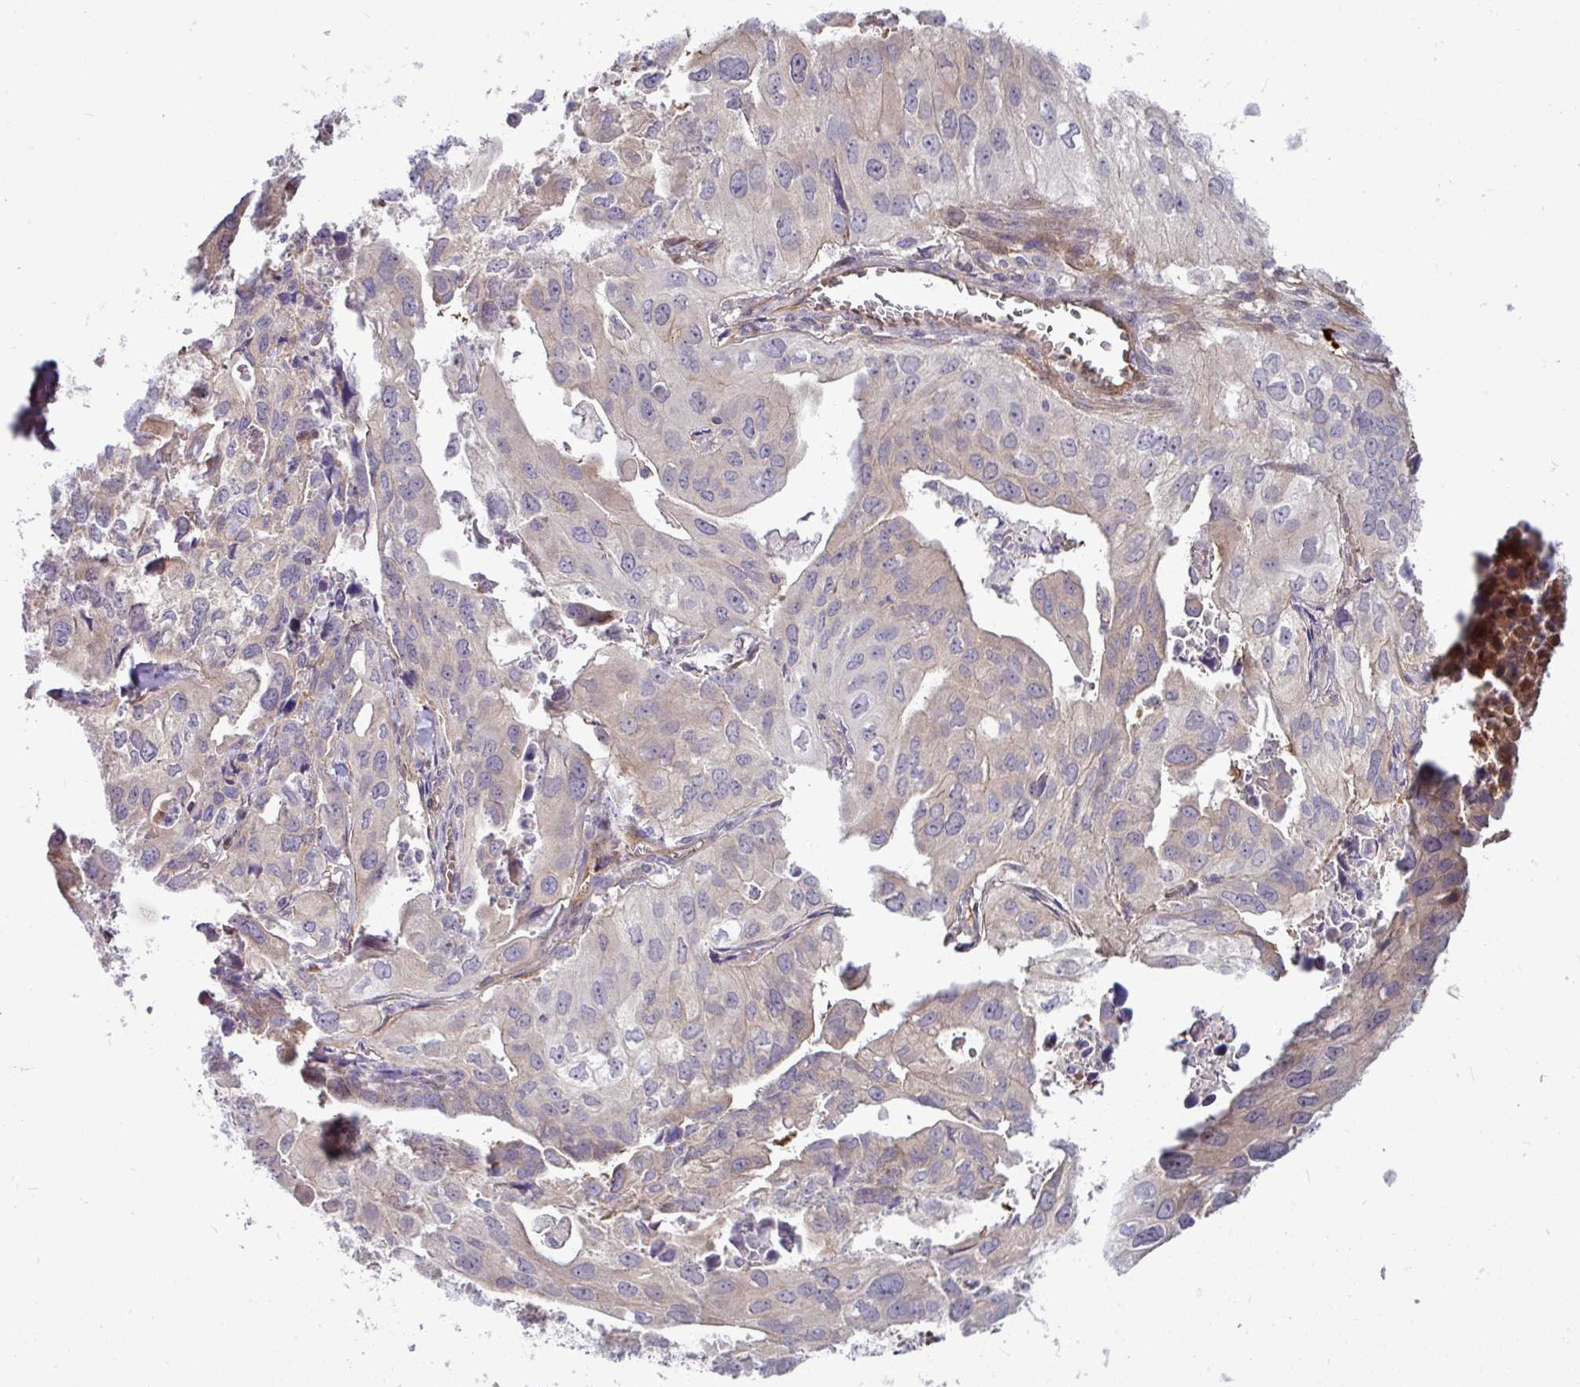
{"staining": {"intensity": "negative", "quantity": "none", "location": "none"}, "tissue": "lung cancer", "cell_type": "Tumor cells", "image_type": "cancer", "snomed": [{"axis": "morphology", "description": "Adenocarcinoma, NOS"}, {"axis": "topography", "description": "Lung"}], "caption": "Immunohistochemistry photomicrograph of lung cancer stained for a protein (brown), which reveals no positivity in tumor cells.", "gene": "B4GALNT4", "patient": {"sex": "male", "age": 48}}